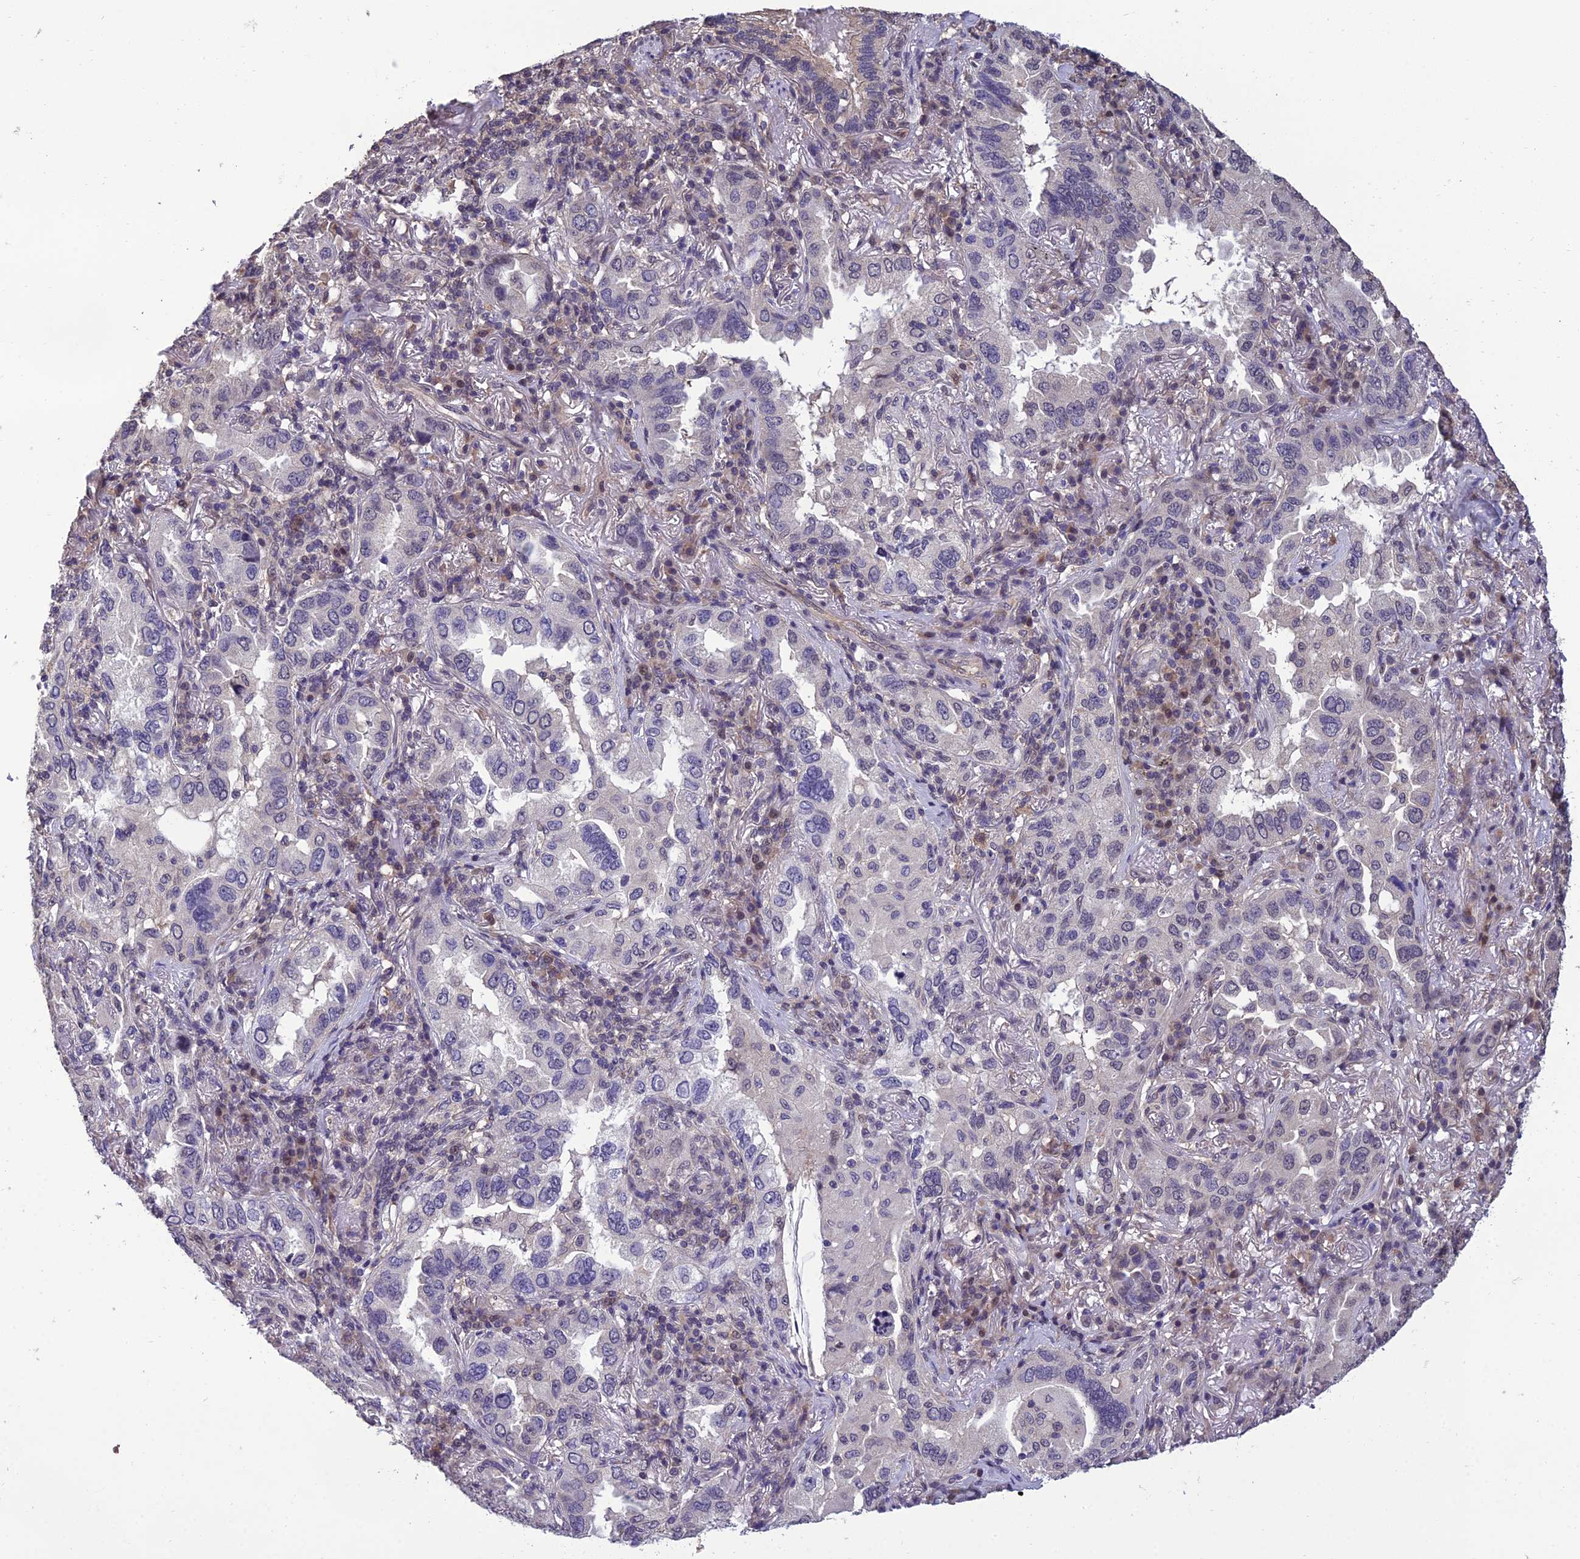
{"staining": {"intensity": "negative", "quantity": "none", "location": "none"}, "tissue": "lung cancer", "cell_type": "Tumor cells", "image_type": "cancer", "snomed": [{"axis": "morphology", "description": "Adenocarcinoma, NOS"}, {"axis": "topography", "description": "Lung"}], "caption": "Micrograph shows no significant protein positivity in tumor cells of lung cancer.", "gene": "GRWD1", "patient": {"sex": "female", "age": 69}}